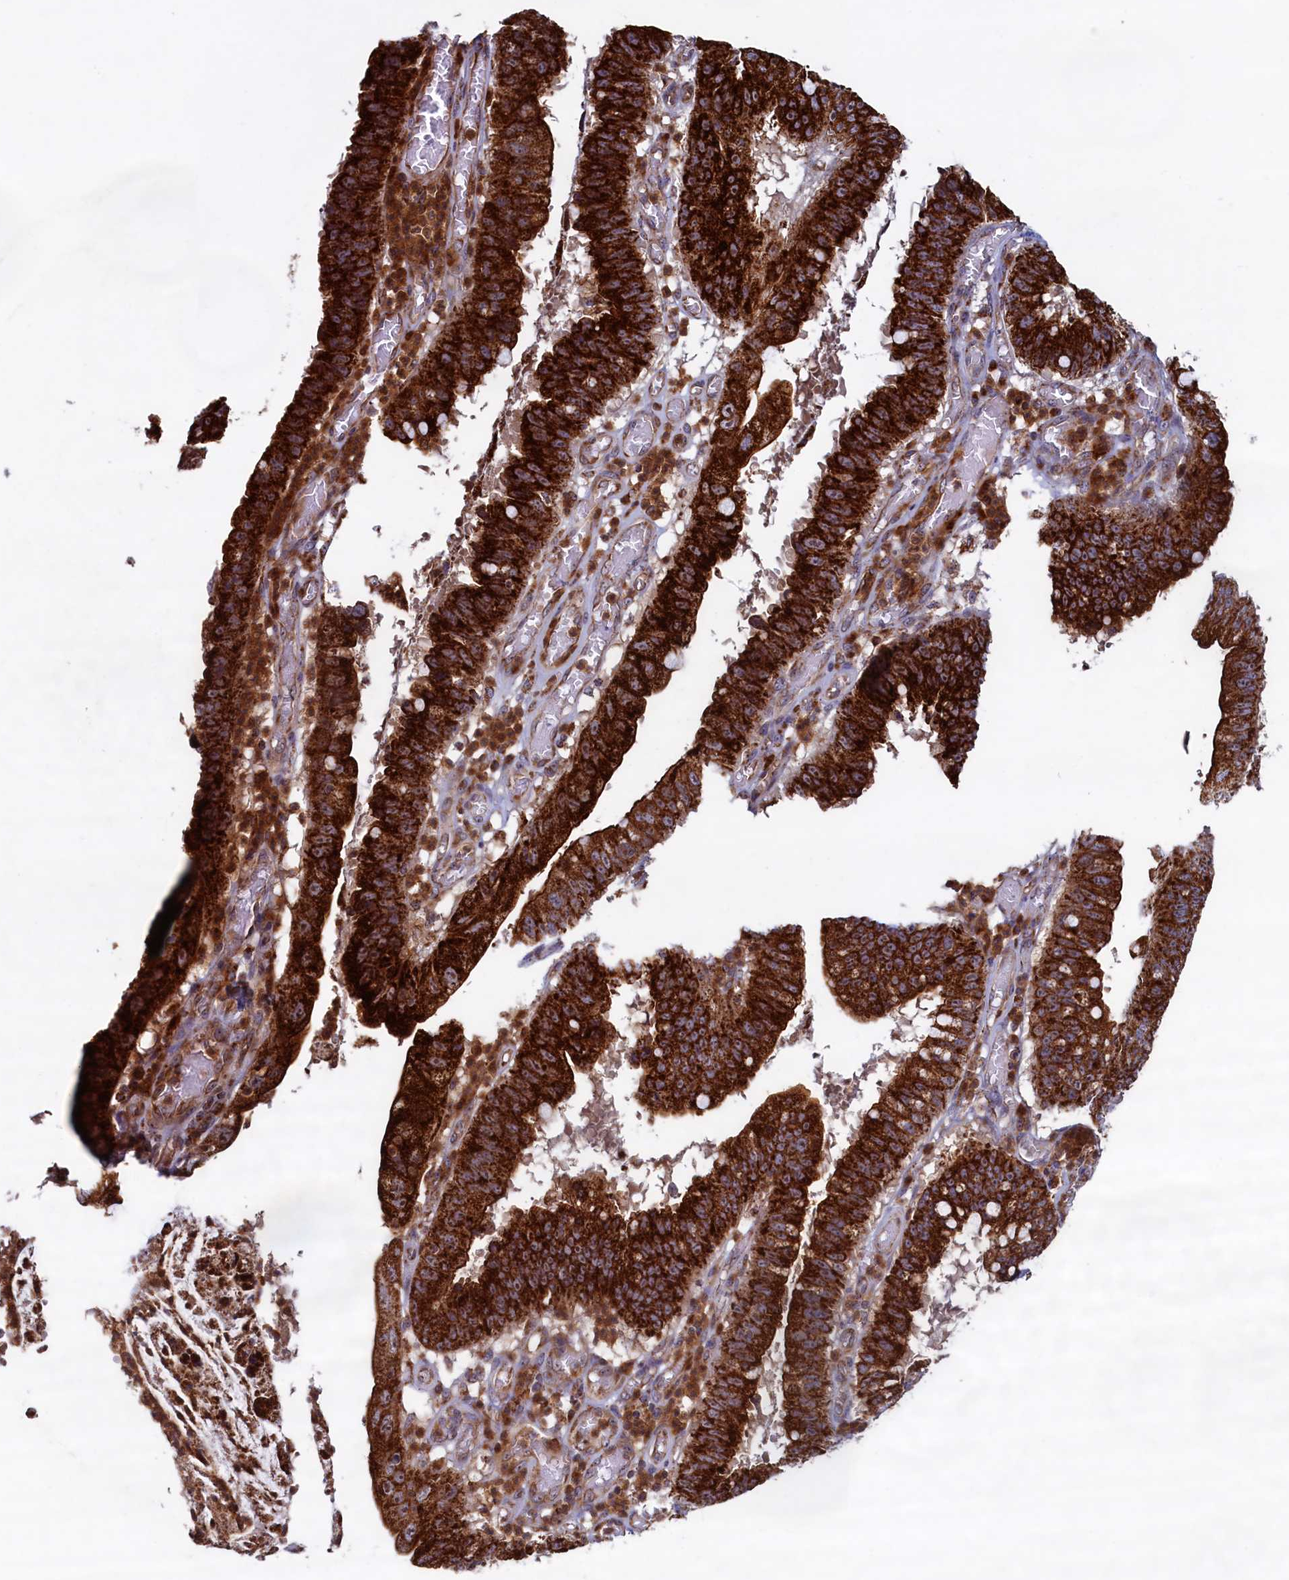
{"staining": {"intensity": "strong", "quantity": ">75%", "location": "cytoplasmic/membranous"}, "tissue": "stomach cancer", "cell_type": "Tumor cells", "image_type": "cancer", "snomed": [{"axis": "morphology", "description": "Adenocarcinoma, NOS"}, {"axis": "topography", "description": "Stomach"}], "caption": "Stomach cancer stained with immunohistochemistry shows strong cytoplasmic/membranous expression in approximately >75% of tumor cells.", "gene": "UBE3B", "patient": {"sex": "male", "age": 59}}